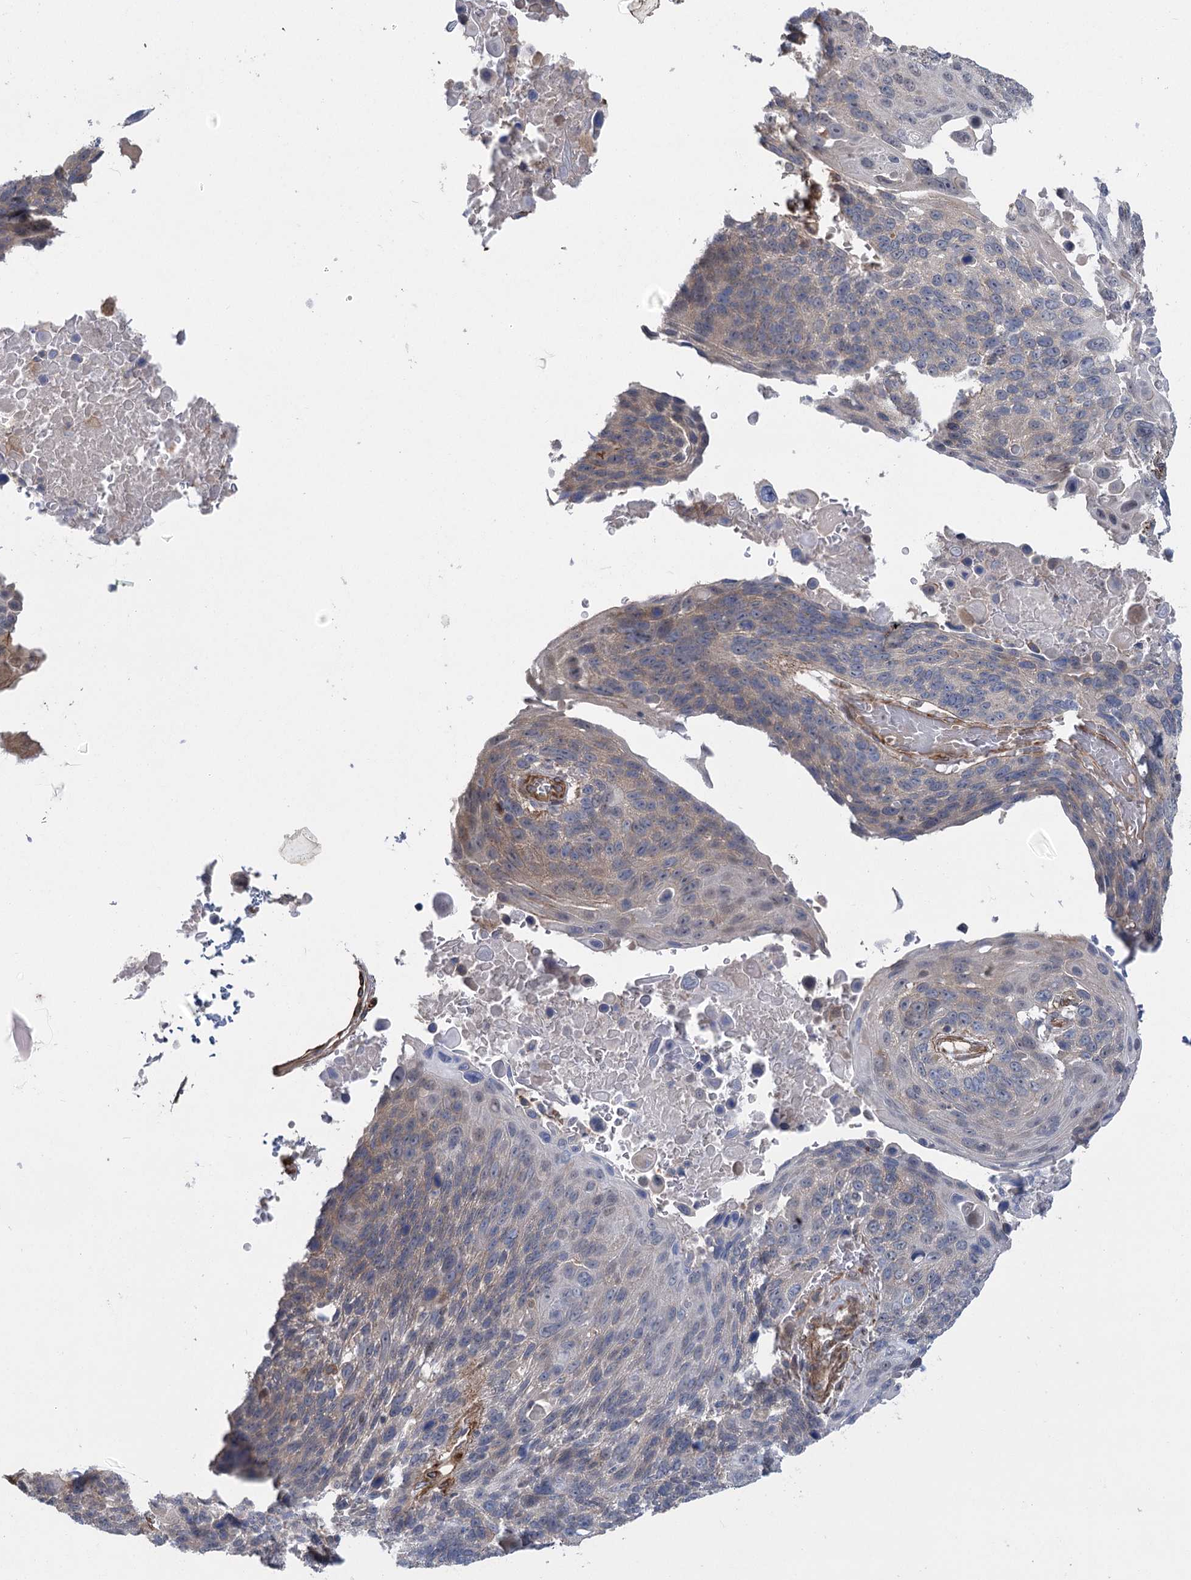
{"staining": {"intensity": "negative", "quantity": "none", "location": "none"}, "tissue": "lung cancer", "cell_type": "Tumor cells", "image_type": "cancer", "snomed": [{"axis": "morphology", "description": "Squamous cell carcinoma, NOS"}, {"axis": "topography", "description": "Lung"}], "caption": "Immunohistochemistry (IHC) image of human lung cancer (squamous cell carcinoma) stained for a protein (brown), which displays no expression in tumor cells.", "gene": "RWDD4", "patient": {"sex": "male", "age": 66}}